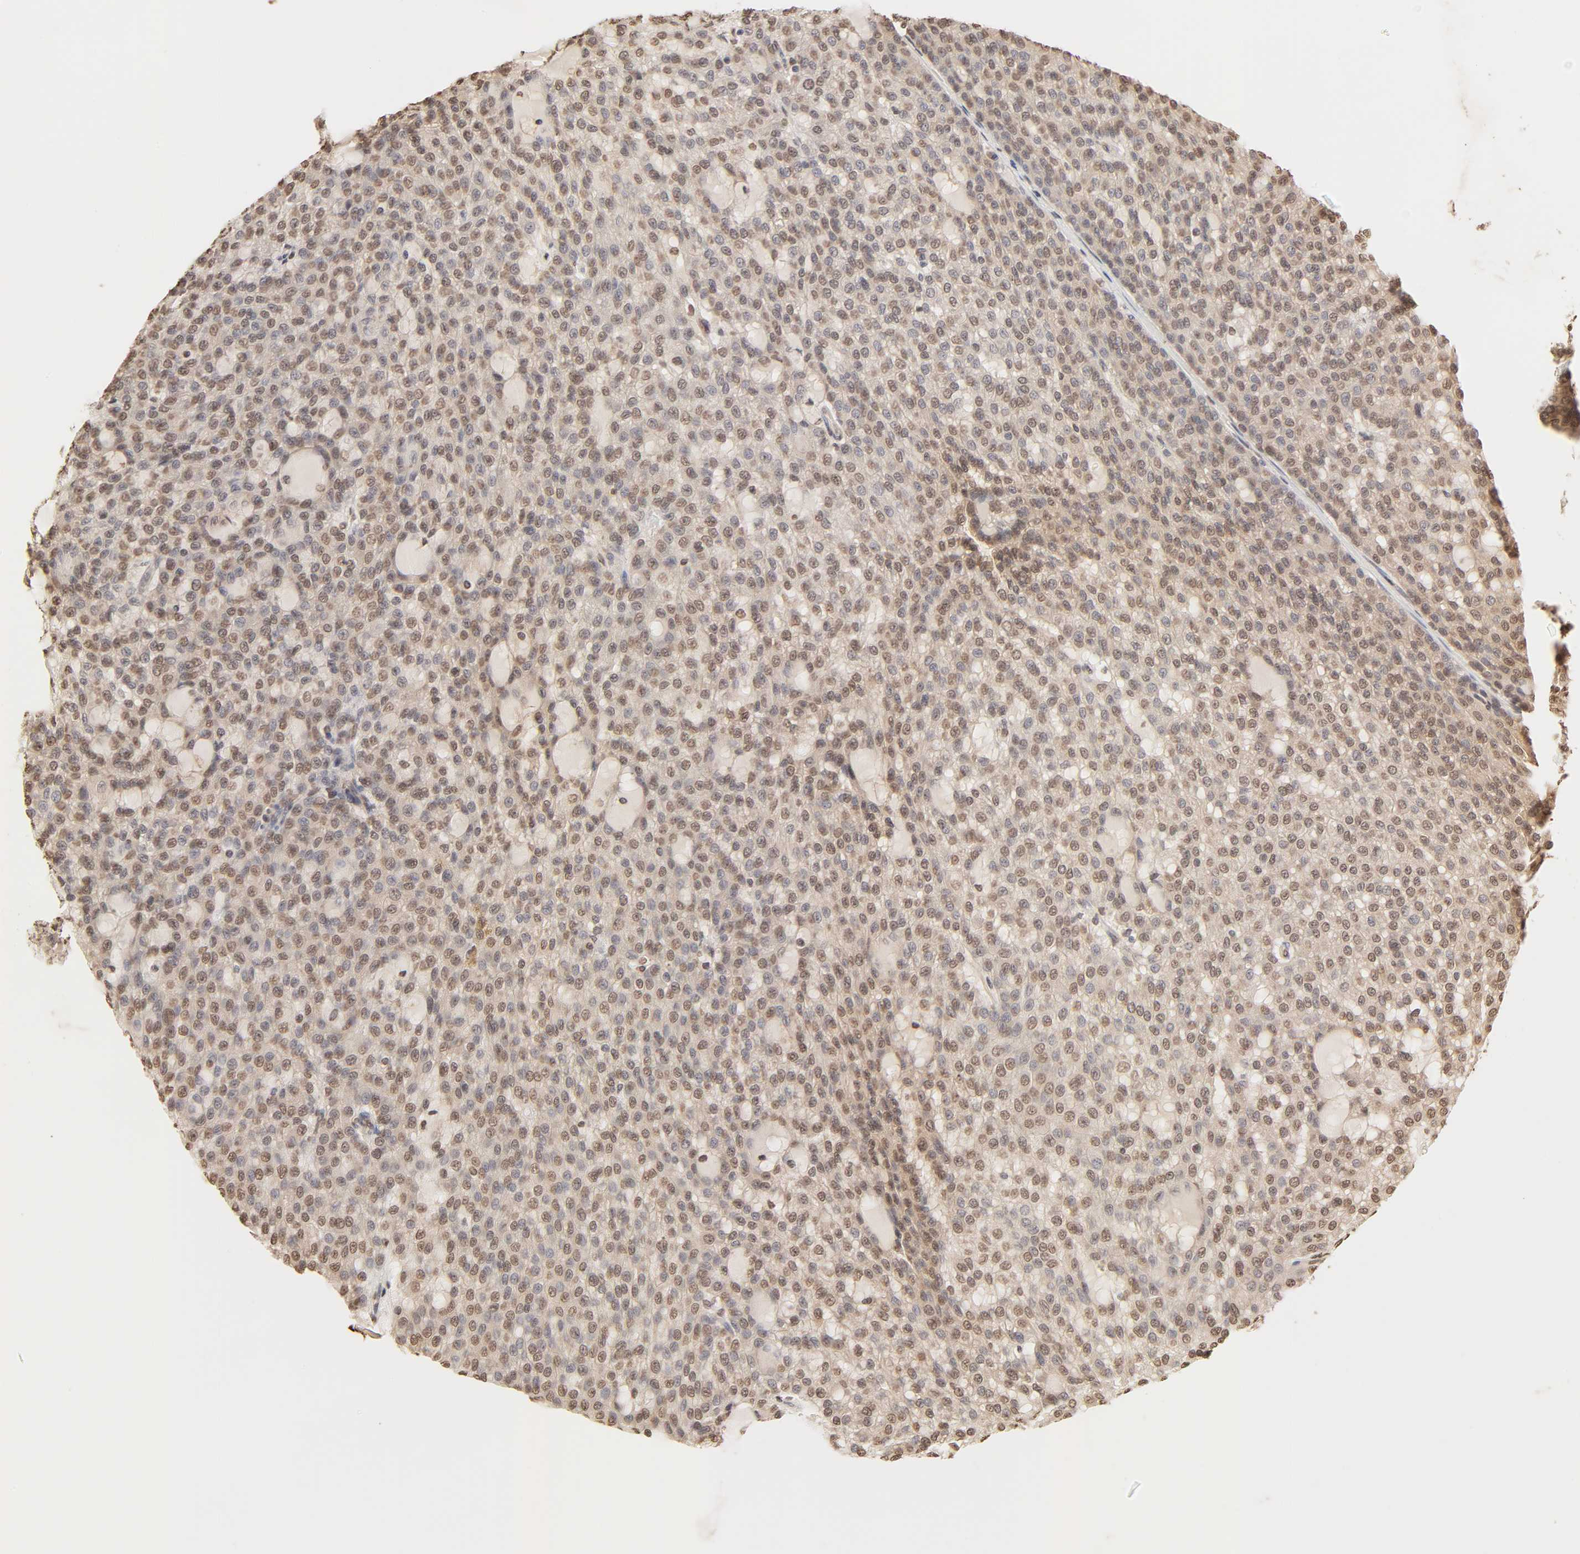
{"staining": {"intensity": "moderate", "quantity": "25%-75%", "location": "cytoplasmic/membranous,nuclear"}, "tissue": "renal cancer", "cell_type": "Tumor cells", "image_type": "cancer", "snomed": [{"axis": "morphology", "description": "Adenocarcinoma, NOS"}, {"axis": "topography", "description": "Kidney"}], "caption": "Tumor cells exhibit moderate cytoplasmic/membranous and nuclear expression in approximately 25%-75% of cells in renal cancer (adenocarcinoma).", "gene": "TBL1X", "patient": {"sex": "male", "age": 63}}